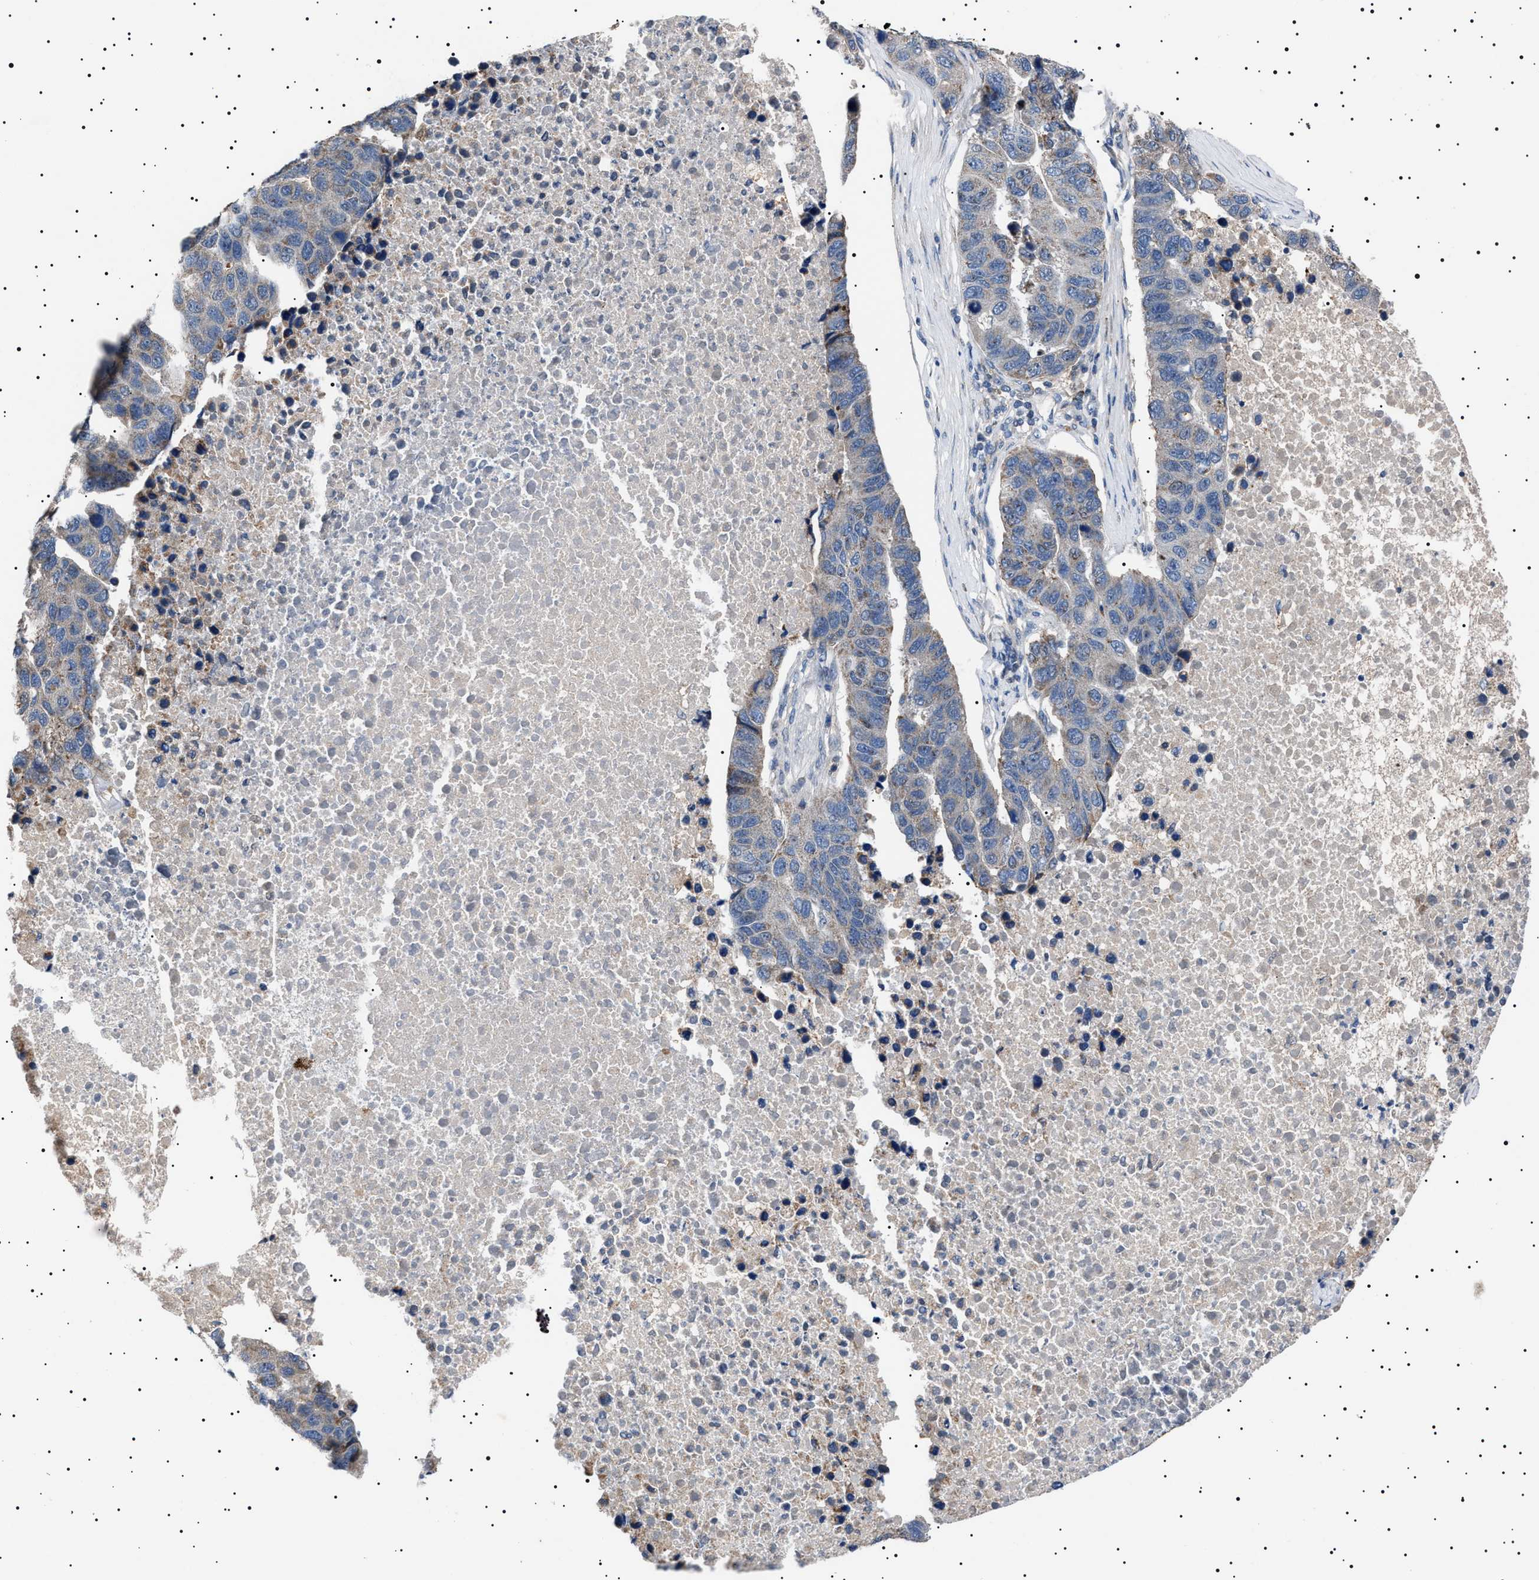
{"staining": {"intensity": "weak", "quantity": "25%-75%", "location": "cytoplasmic/membranous"}, "tissue": "pancreatic cancer", "cell_type": "Tumor cells", "image_type": "cancer", "snomed": [{"axis": "morphology", "description": "Adenocarcinoma, NOS"}, {"axis": "topography", "description": "Pancreas"}], "caption": "Immunohistochemical staining of human pancreatic cancer displays weak cytoplasmic/membranous protein staining in approximately 25%-75% of tumor cells. (Stains: DAB (3,3'-diaminobenzidine) in brown, nuclei in blue, Microscopy: brightfield microscopy at high magnification).", "gene": "PTRH1", "patient": {"sex": "female", "age": 61}}